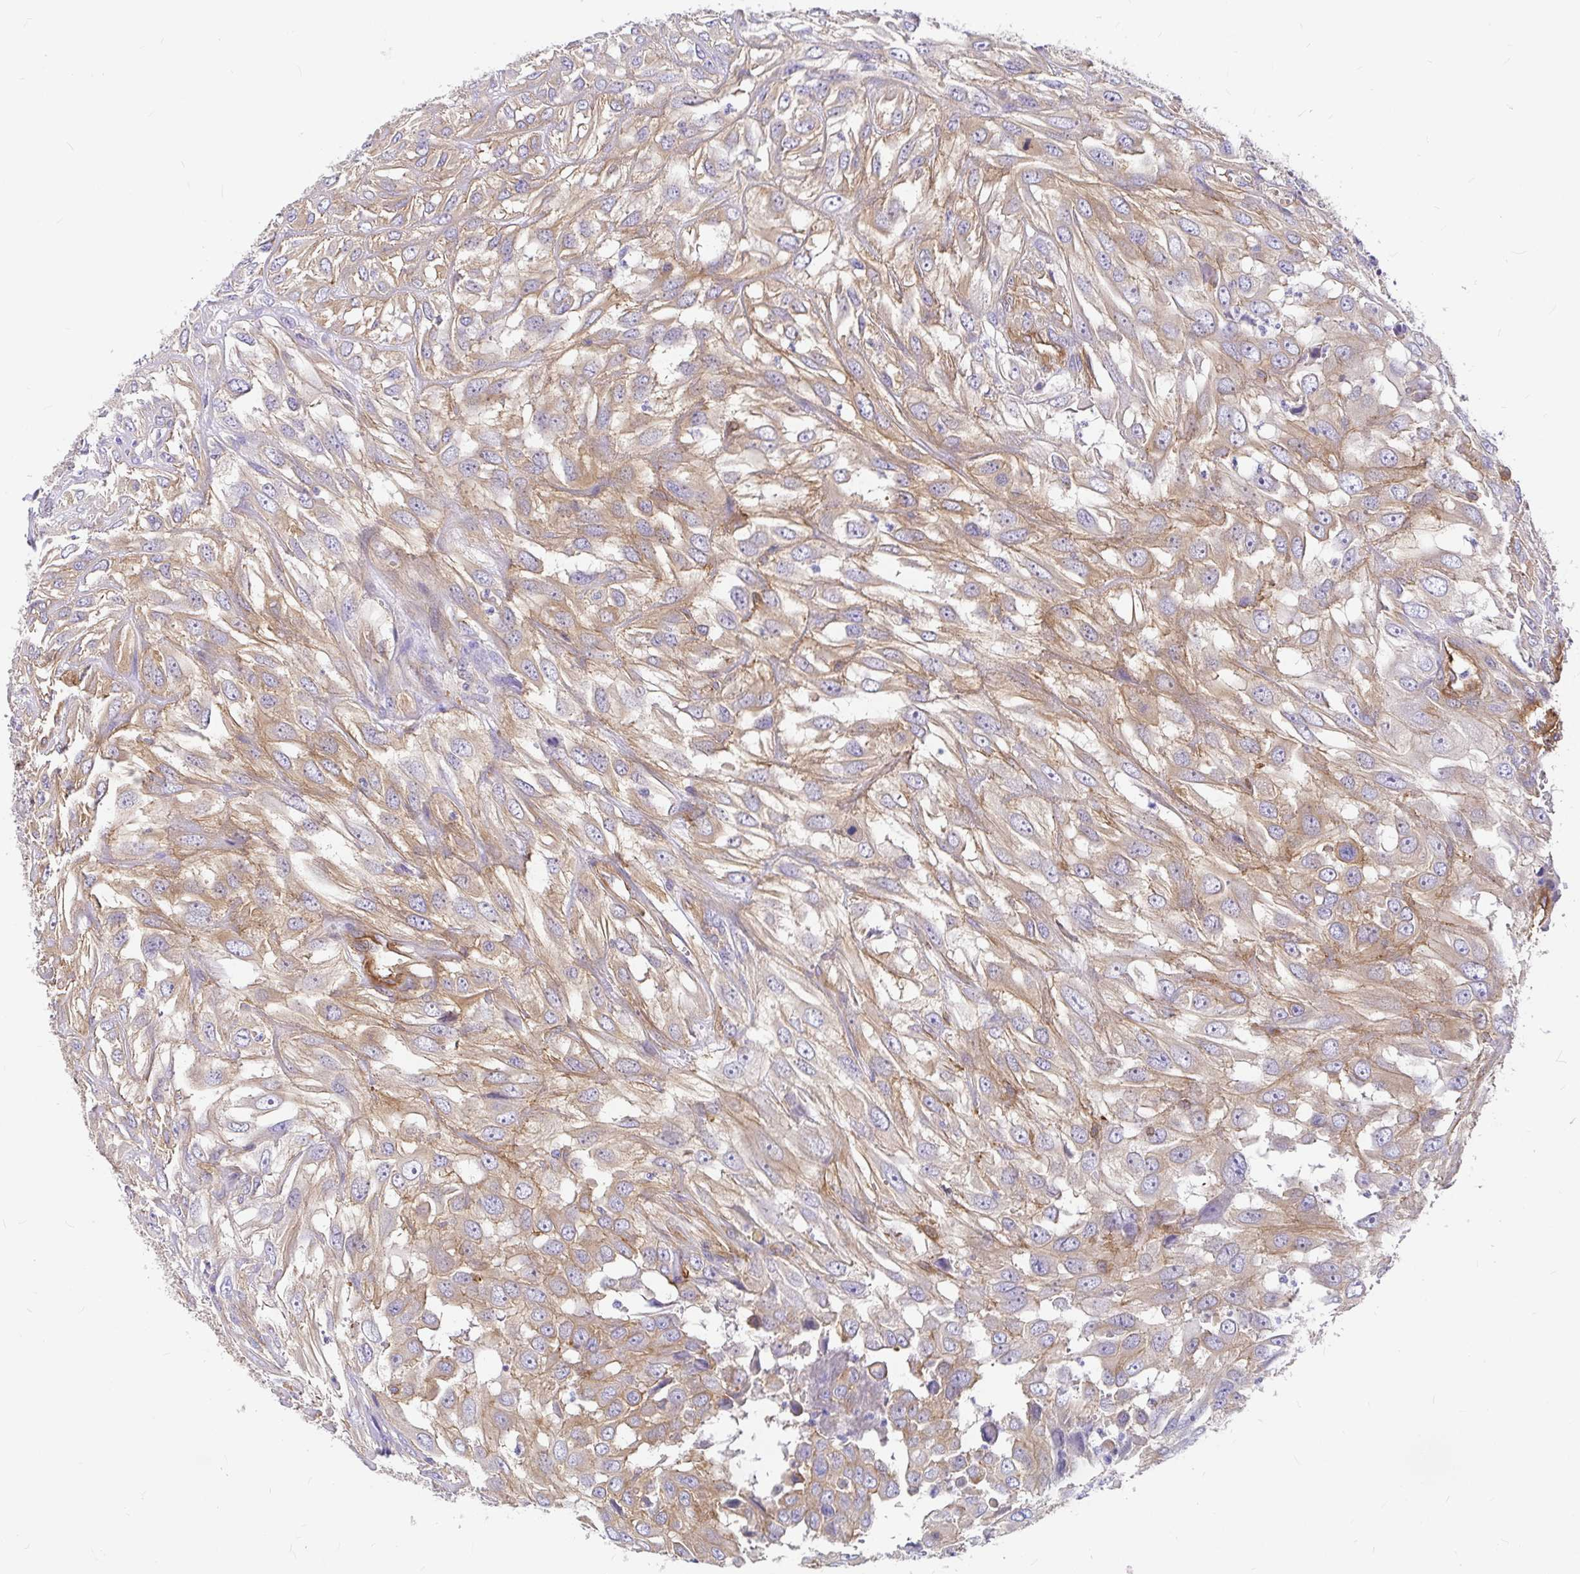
{"staining": {"intensity": "moderate", "quantity": ">75%", "location": "cytoplasmic/membranous"}, "tissue": "urothelial cancer", "cell_type": "Tumor cells", "image_type": "cancer", "snomed": [{"axis": "morphology", "description": "Urothelial carcinoma, High grade"}, {"axis": "topography", "description": "Urinary bladder"}], "caption": "High-grade urothelial carcinoma stained for a protein (brown) demonstrates moderate cytoplasmic/membranous positive staining in approximately >75% of tumor cells.", "gene": "MYO1B", "patient": {"sex": "male", "age": 67}}